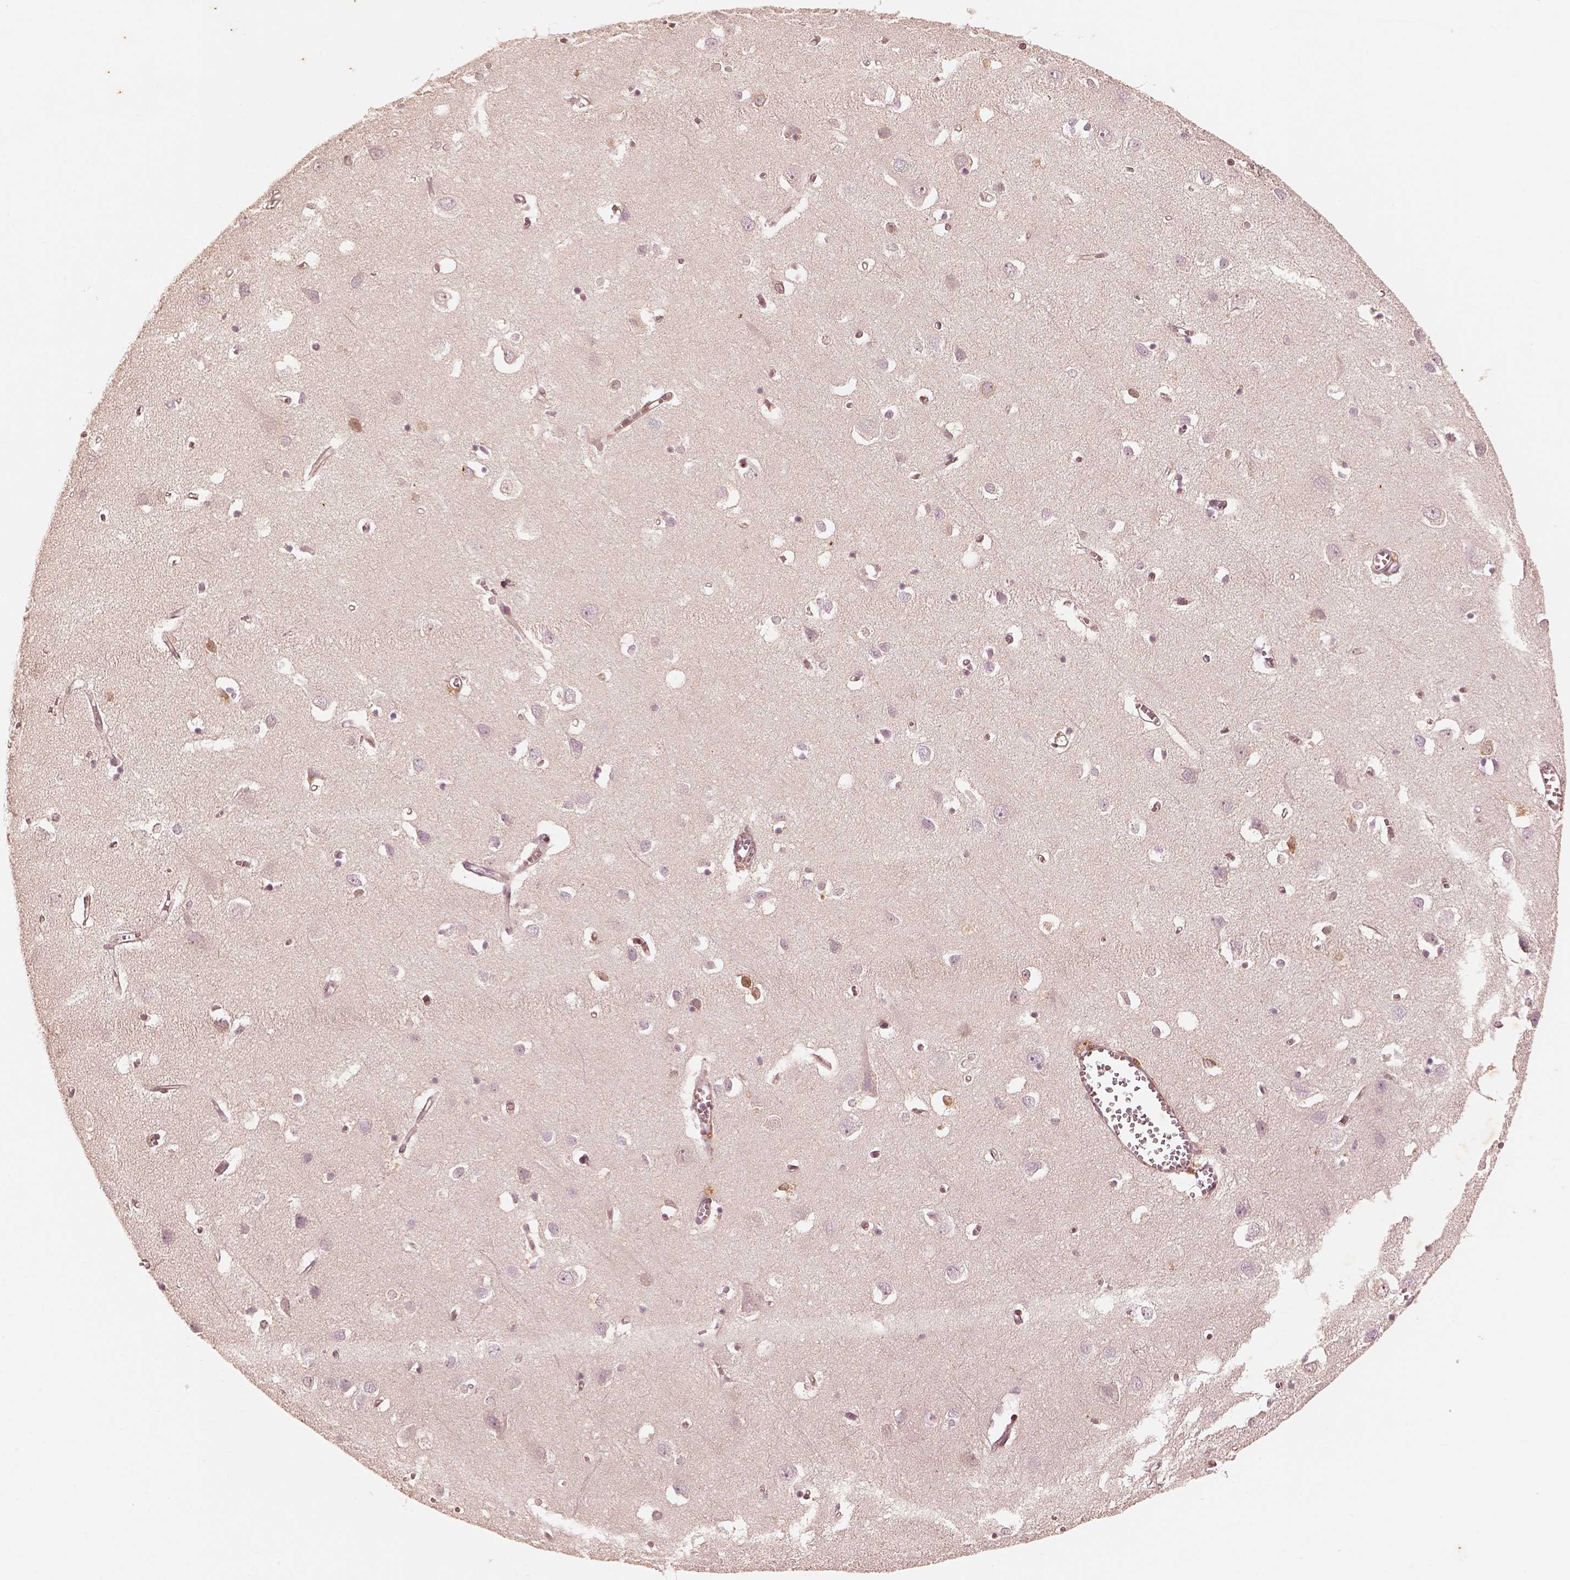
{"staining": {"intensity": "moderate", "quantity": "<25%", "location": "cytoplasmic/membranous"}, "tissue": "cerebral cortex", "cell_type": "Endothelial cells", "image_type": "normal", "snomed": [{"axis": "morphology", "description": "Normal tissue, NOS"}, {"axis": "topography", "description": "Cerebral cortex"}], "caption": "Endothelial cells reveal low levels of moderate cytoplasmic/membranous positivity in approximately <25% of cells in unremarkable cerebral cortex.", "gene": "WLS", "patient": {"sex": "male", "age": 70}}